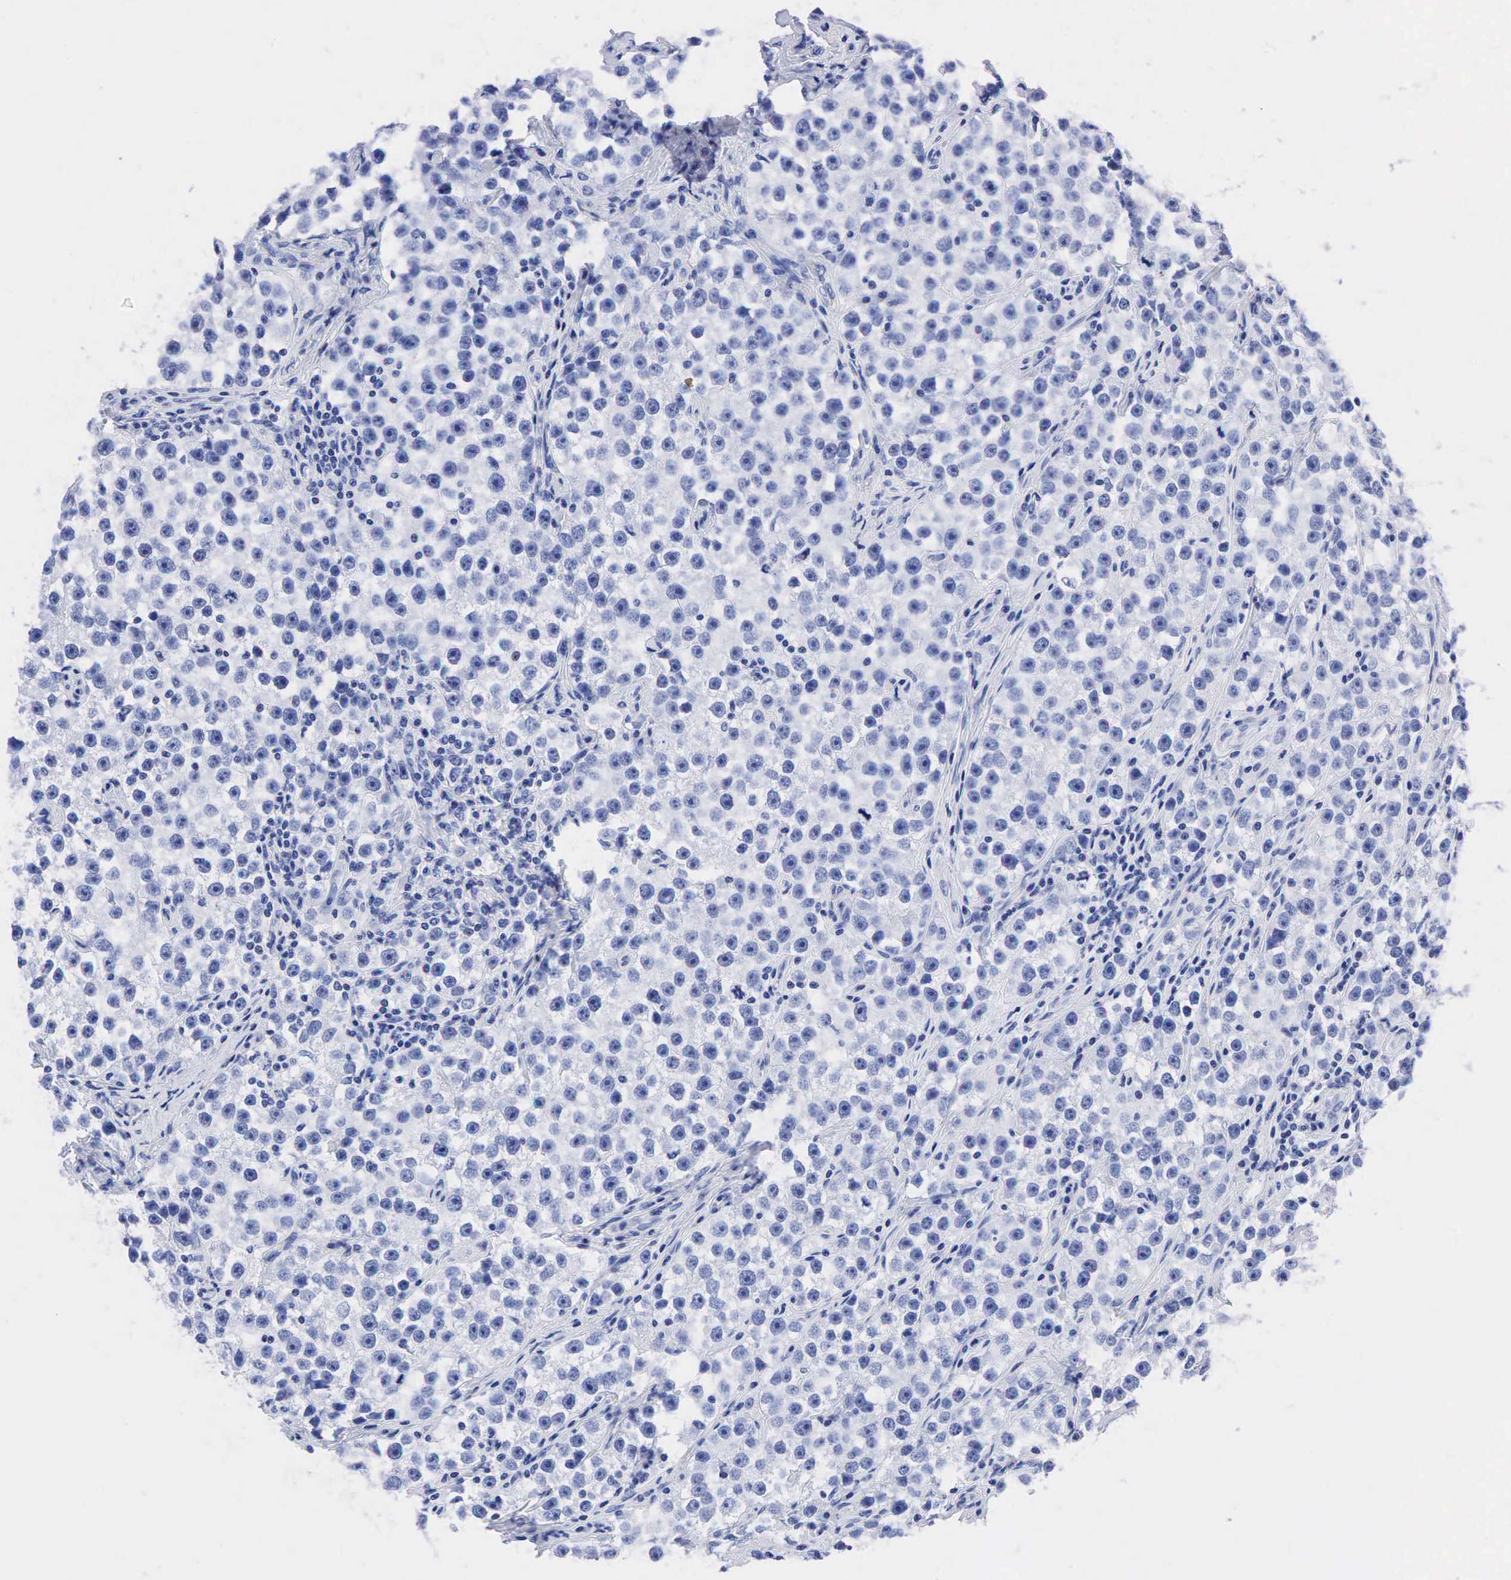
{"staining": {"intensity": "negative", "quantity": "none", "location": "none"}, "tissue": "testis cancer", "cell_type": "Tumor cells", "image_type": "cancer", "snomed": [{"axis": "morphology", "description": "Seminoma, NOS"}, {"axis": "topography", "description": "Testis"}], "caption": "Human seminoma (testis) stained for a protein using IHC reveals no expression in tumor cells.", "gene": "PTH", "patient": {"sex": "male", "age": 32}}